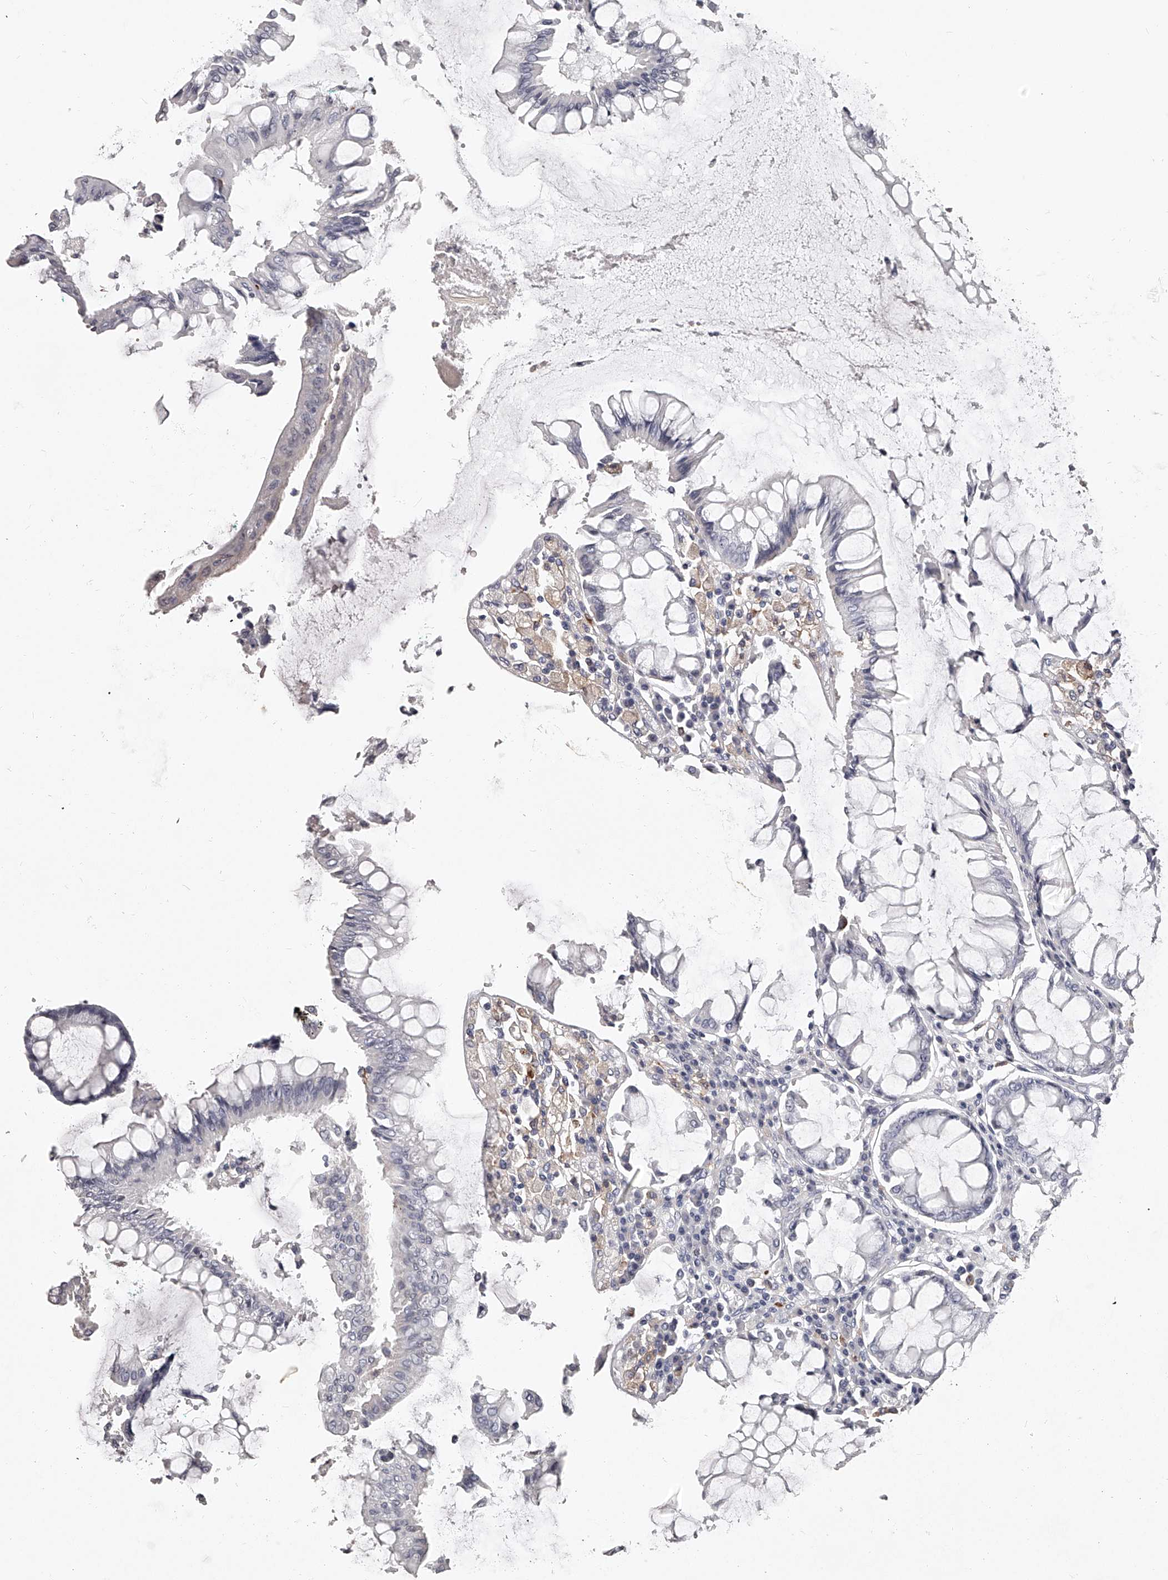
{"staining": {"intensity": "negative", "quantity": "none", "location": "none"}, "tissue": "colorectal cancer", "cell_type": "Tumor cells", "image_type": "cancer", "snomed": [{"axis": "morphology", "description": "Adenocarcinoma, NOS"}, {"axis": "topography", "description": "Rectum"}], "caption": "This is a photomicrograph of IHC staining of colorectal adenocarcinoma, which shows no positivity in tumor cells.", "gene": "PACSIN1", "patient": {"sex": "male", "age": 84}}